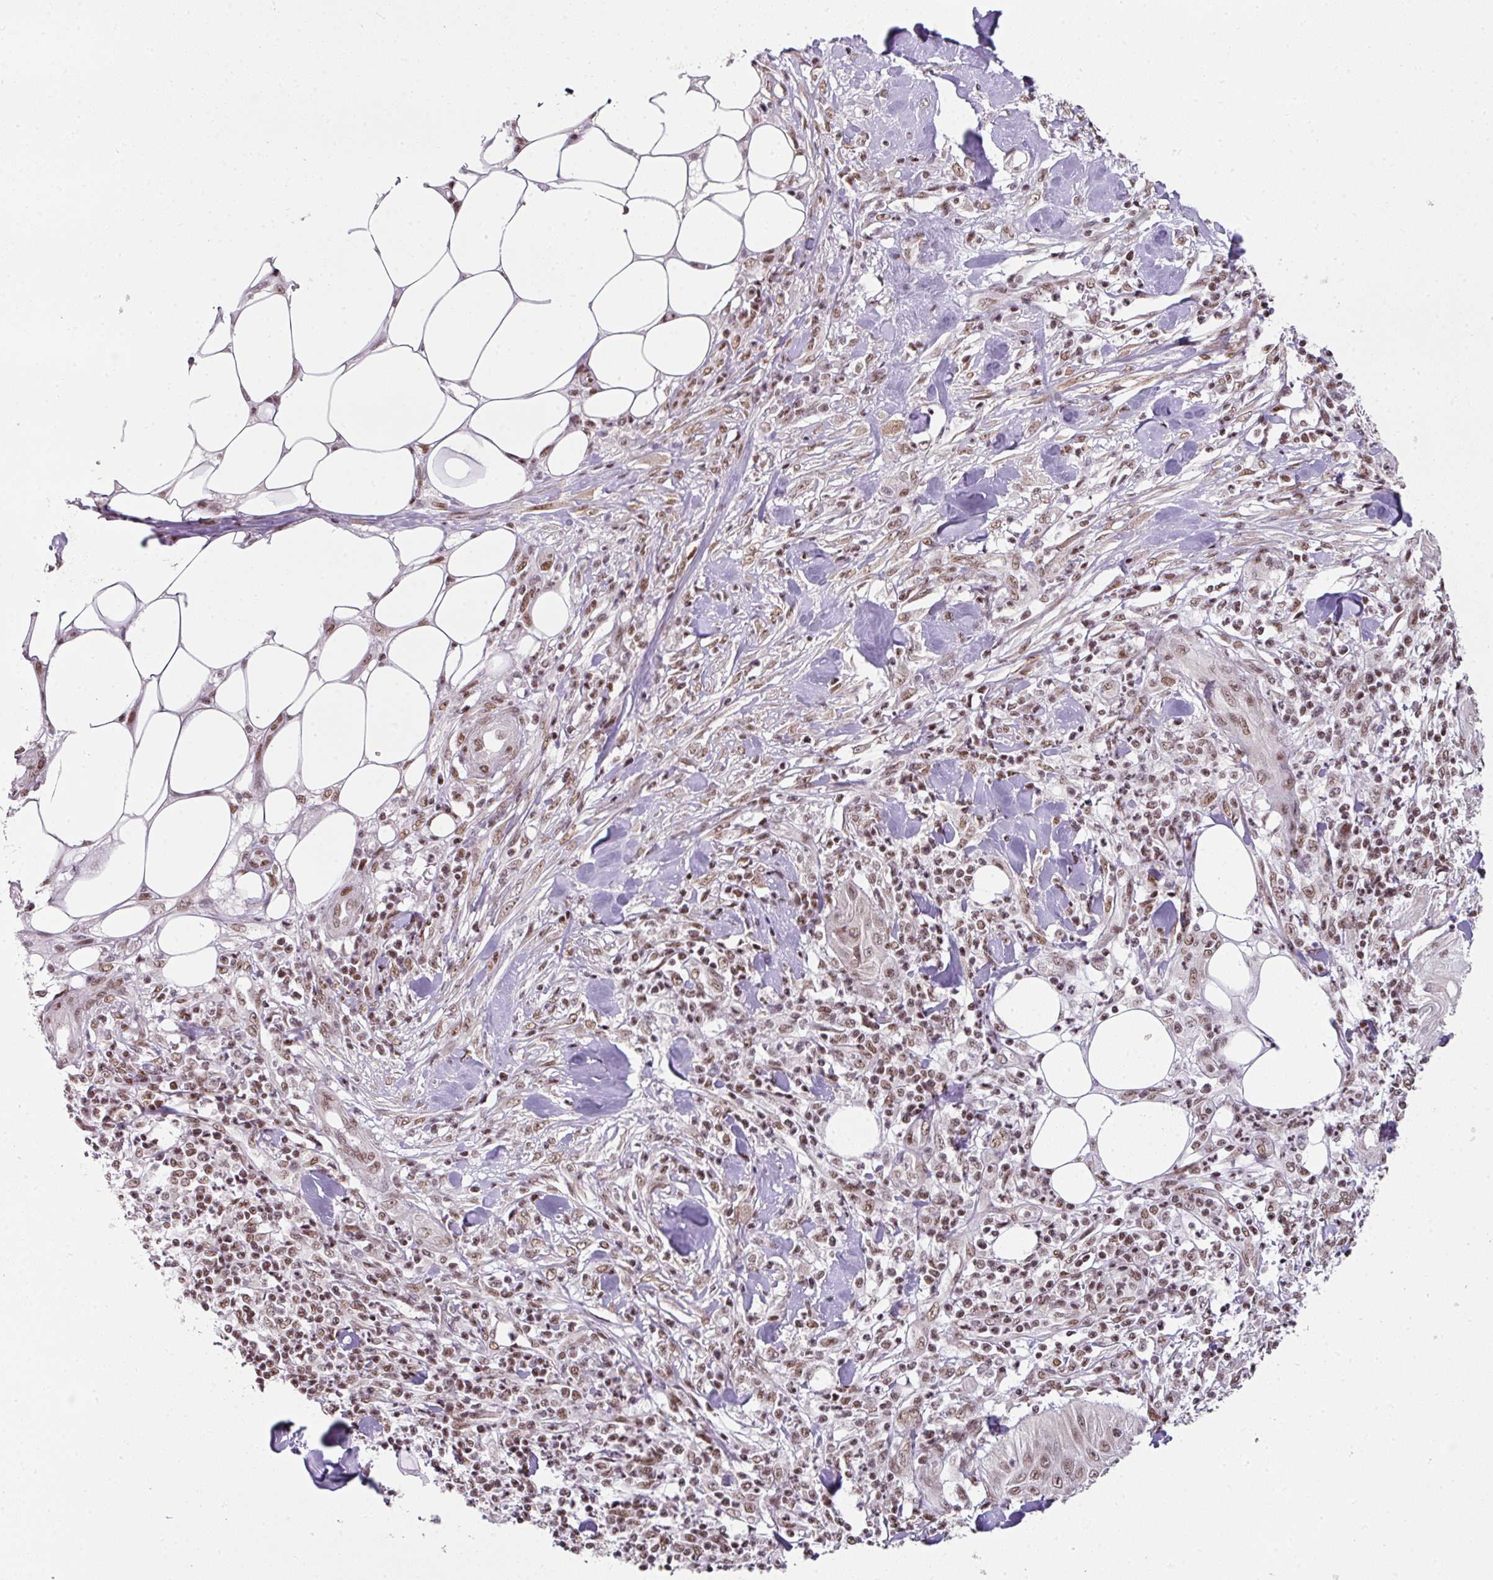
{"staining": {"intensity": "moderate", "quantity": ">75%", "location": "nuclear"}, "tissue": "skin cancer", "cell_type": "Tumor cells", "image_type": "cancer", "snomed": [{"axis": "morphology", "description": "Squamous cell carcinoma, NOS"}, {"axis": "topography", "description": "Skin"}], "caption": "Moderate nuclear staining for a protein is identified in about >75% of tumor cells of skin cancer (squamous cell carcinoma) using immunohistochemistry (IHC).", "gene": "NFYA", "patient": {"sex": "female", "age": 78}}